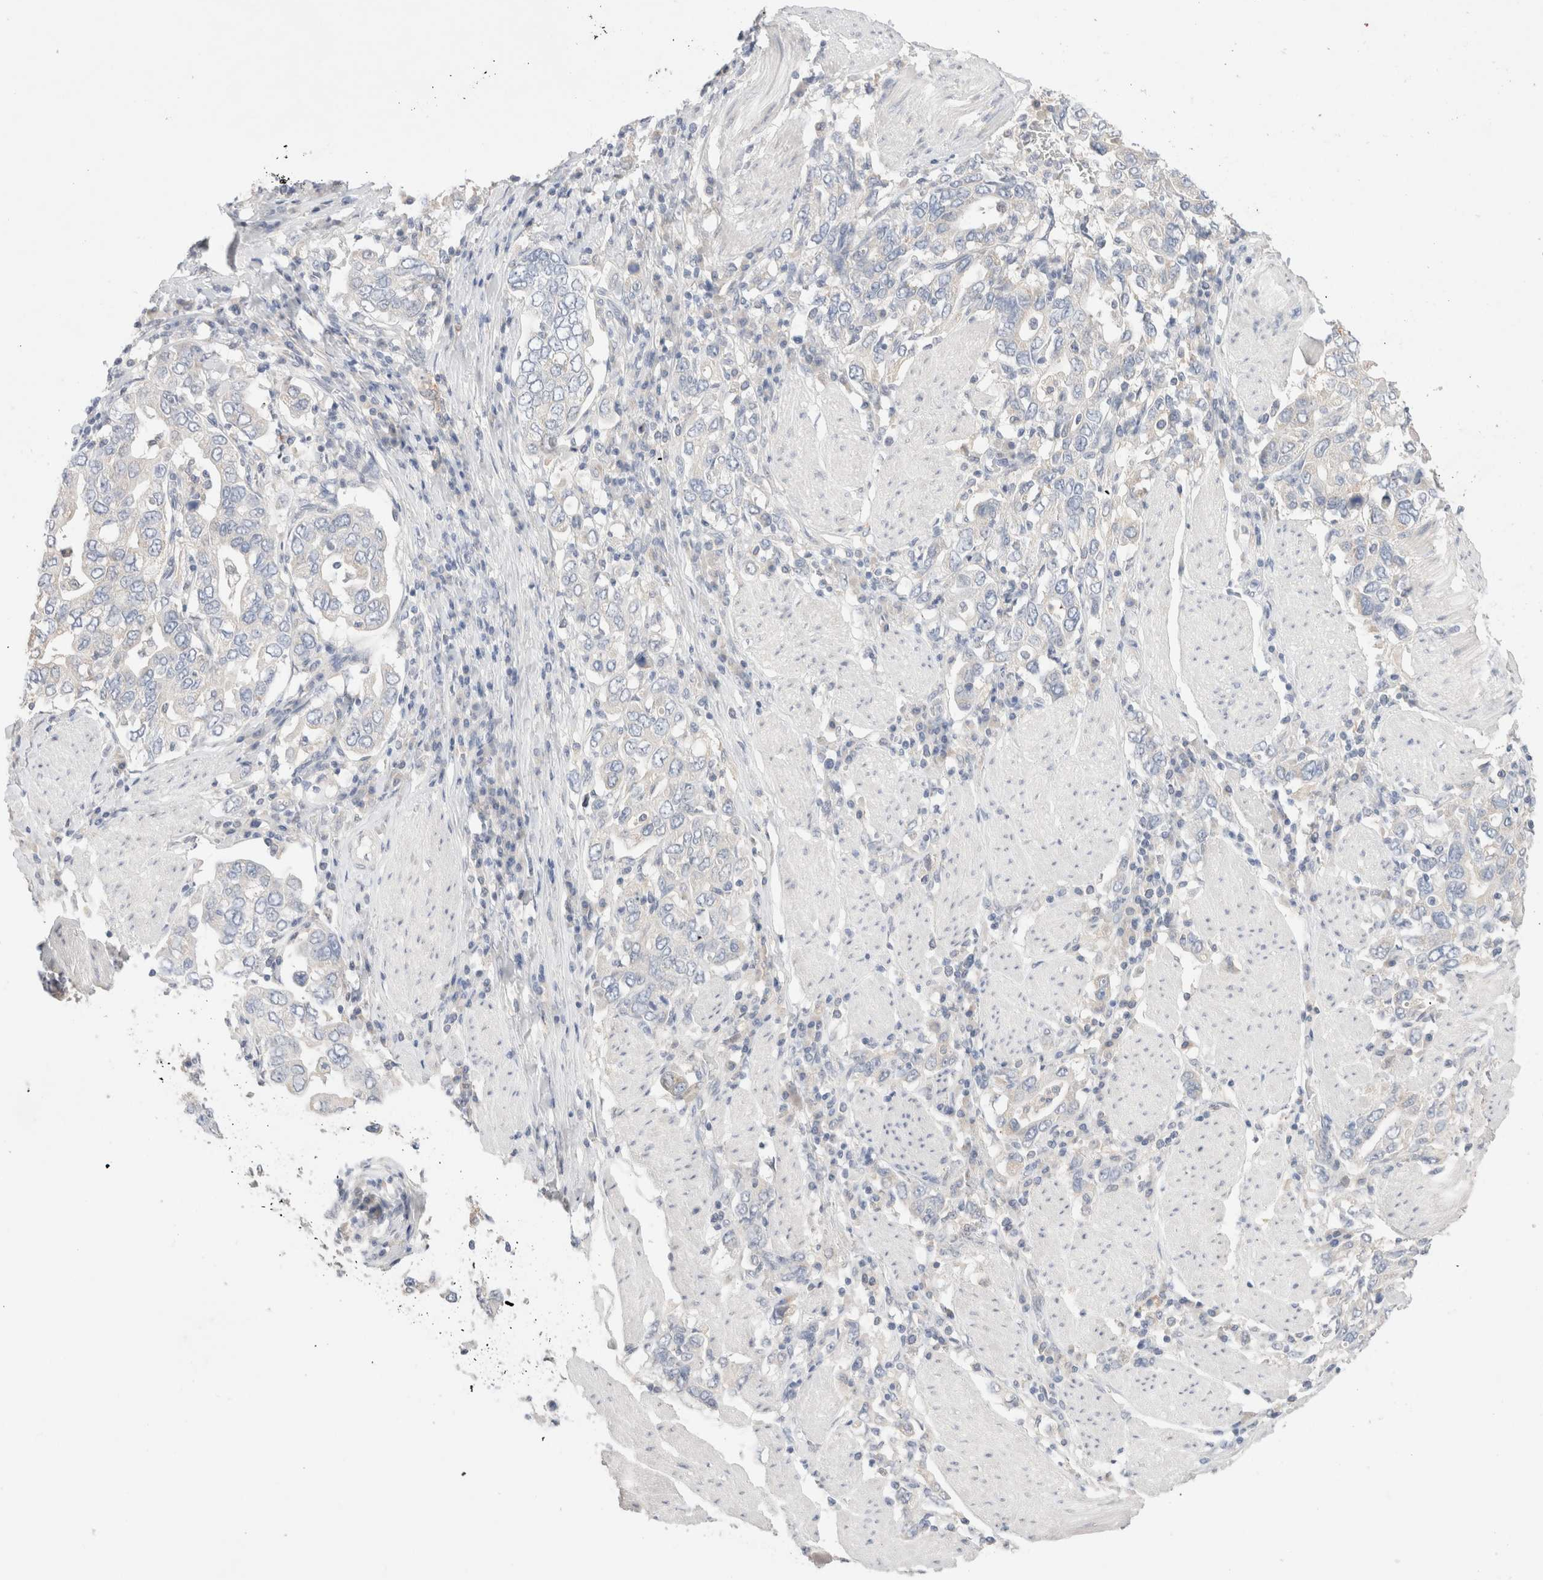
{"staining": {"intensity": "negative", "quantity": "none", "location": "none"}, "tissue": "stomach cancer", "cell_type": "Tumor cells", "image_type": "cancer", "snomed": [{"axis": "morphology", "description": "Adenocarcinoma, NOS"}, {"axis": "topography", "description": "Stomach, upper"}], "caption": "Human stomach cancer (adenocarcinoma) stained for a protein using immunohistochemistry displays no positivity in tumor cells.", "gene": "SPATA20", "patient": {"sex": "male", "age": 62}}